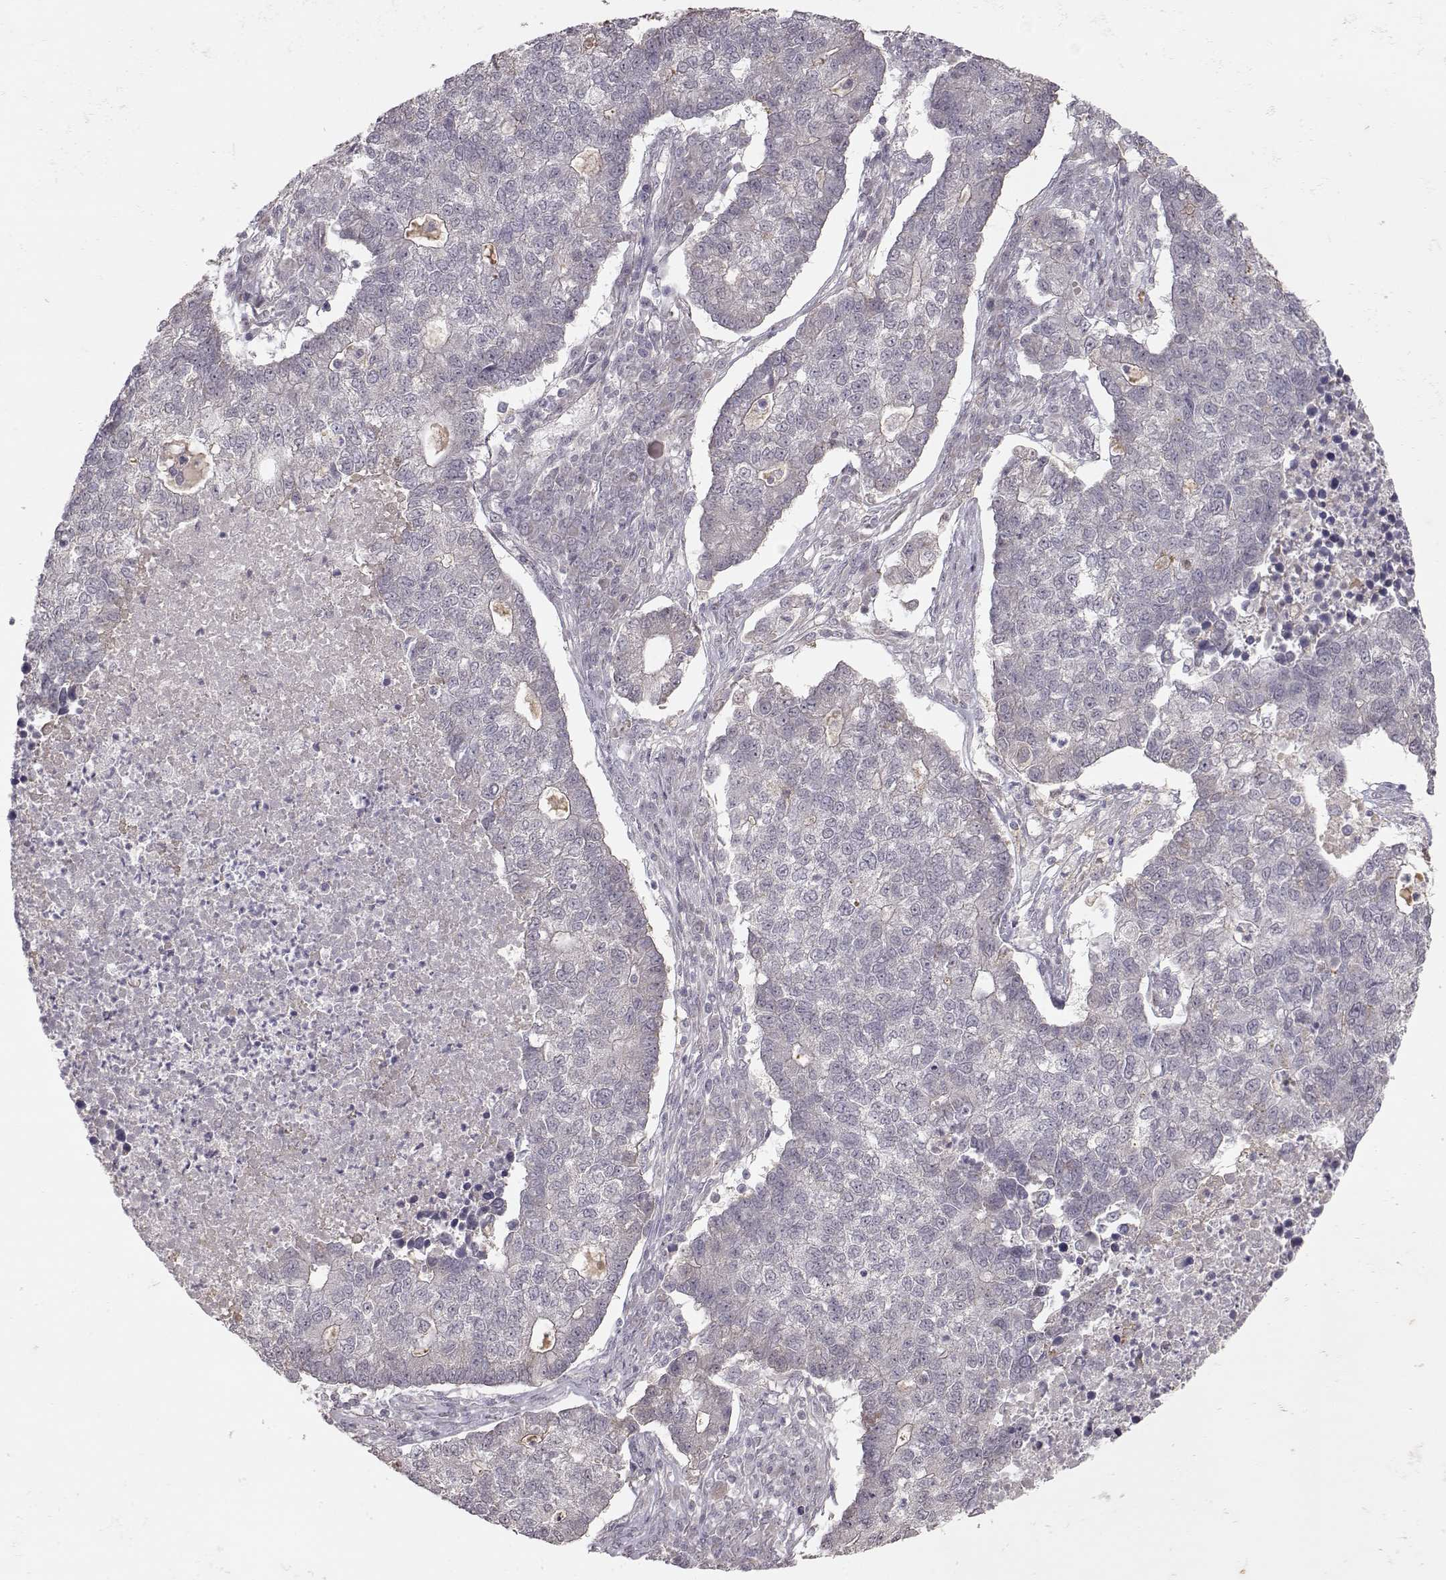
{"staining": {"intensity": "negative", "quantity": "none", "location": "none"}, "tissue": "lung cancer", "cell_type": "Tumor cells", "image_type": "cancer", "snomed": [{"axis": "morphology", "description": "Adenocarcinoma, NOS"}, {"axis": "topography", "description": "Lung"}], "caption": "Immunohistochemistry image of neoplastic tissue: lung cancer stained with DAB exhibits no significant protein staining in tumor cells. (Immunohistochemistry, brightfield microscopy, high magnification).", "gene": "PNMT", "patient": {"sex": "male", "age": 57}}